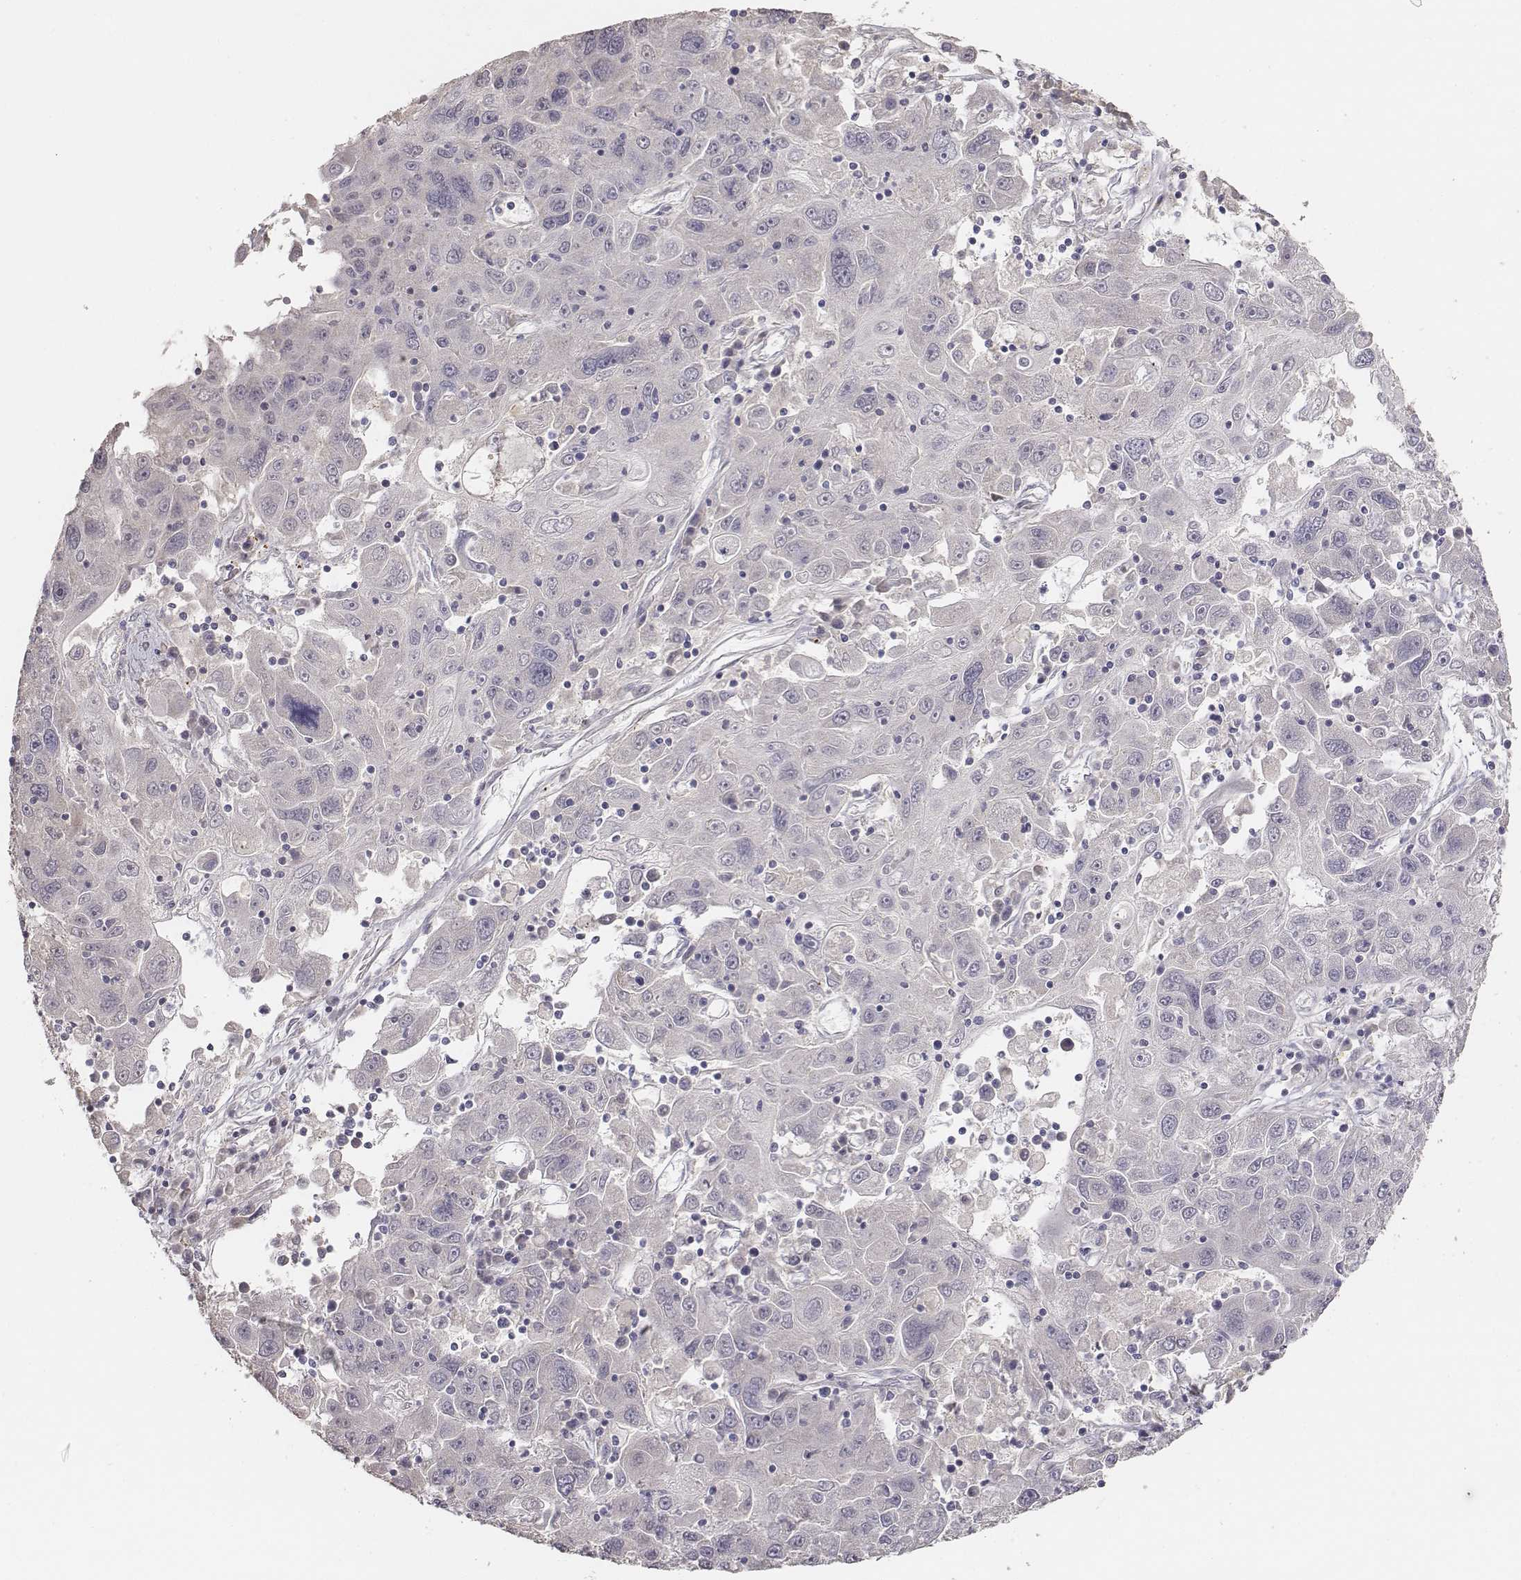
{"staining": {"intensity": "negative", "quantity": "none", "location": "none"}, "tissue": "stomach cancer", "cell_type": "Tumor cells", "image_type": "cancer", "snomed": [{"axis": "morphology", "description": "Adenocarcinoma, NOS"}, {"axis": "topography", "description": "Stomach"}], "caption": "IHC histopathology image of stomach cancer (adenocarcinoma) stained for a protein (brown), which exhibits no positivity in tumor cells. Nuclei are stained in blue.", "gene": "AP1B1", "patient": {"sex": "male", "age": 56}}